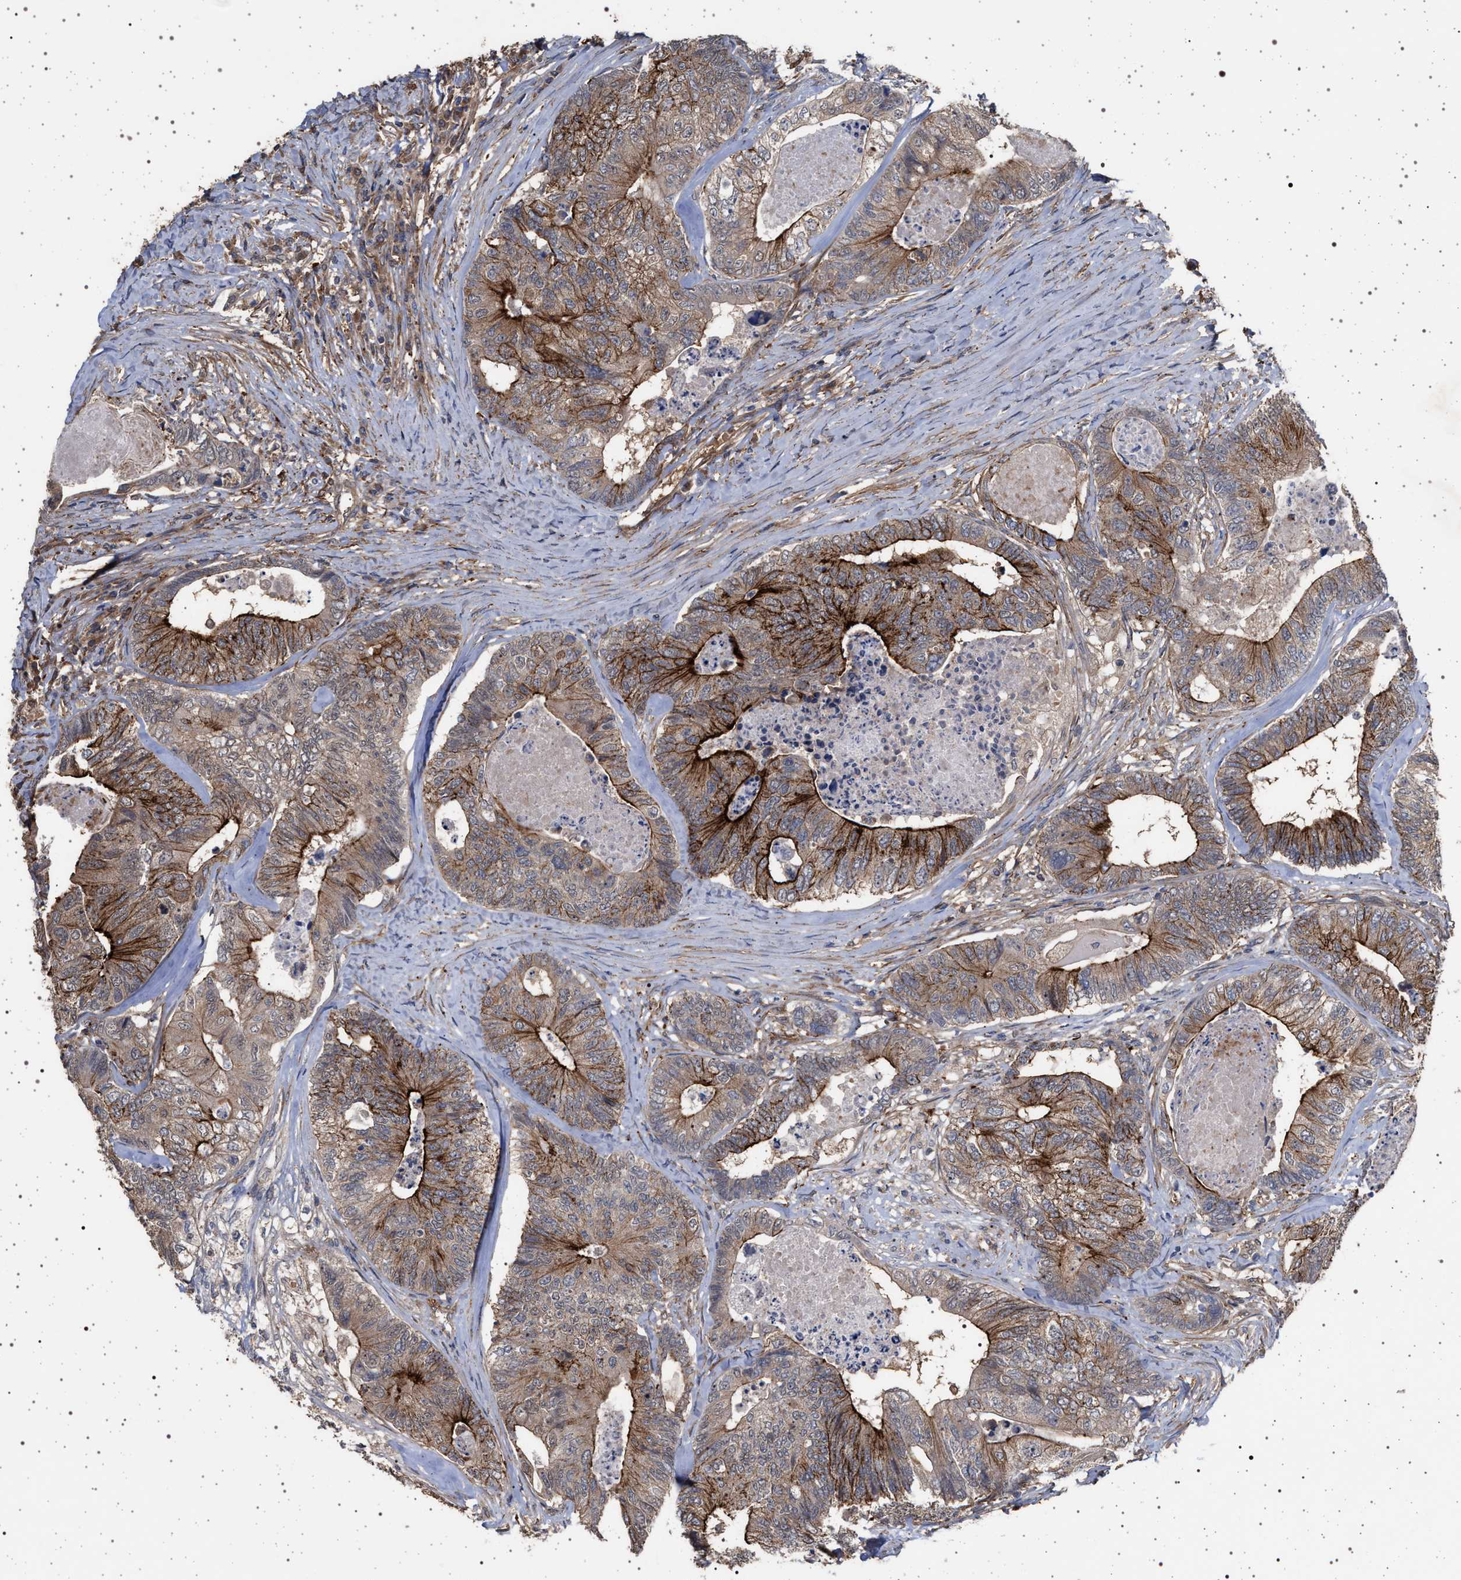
{"staining": {"intensity": "strong", "quantity": ">75%", "location": "cytoplasmic/membranous"}, "tissue": "colorectal cancer", "cell_type": "Tumor cells", "image_type": "cancer", "snomed": [{"axis": "morphology", "description": "Adenocarcinoma, NOS"}, {"axis": "topography", "description": "Colon"}], "caption": "Protein staining of colorectal cancer tissue displays strong cytoplasmic/membranous expression in approximately >75% of tumor cells.", "gene": "IFT20", "patient": {"sex": "female", "age": 67}}